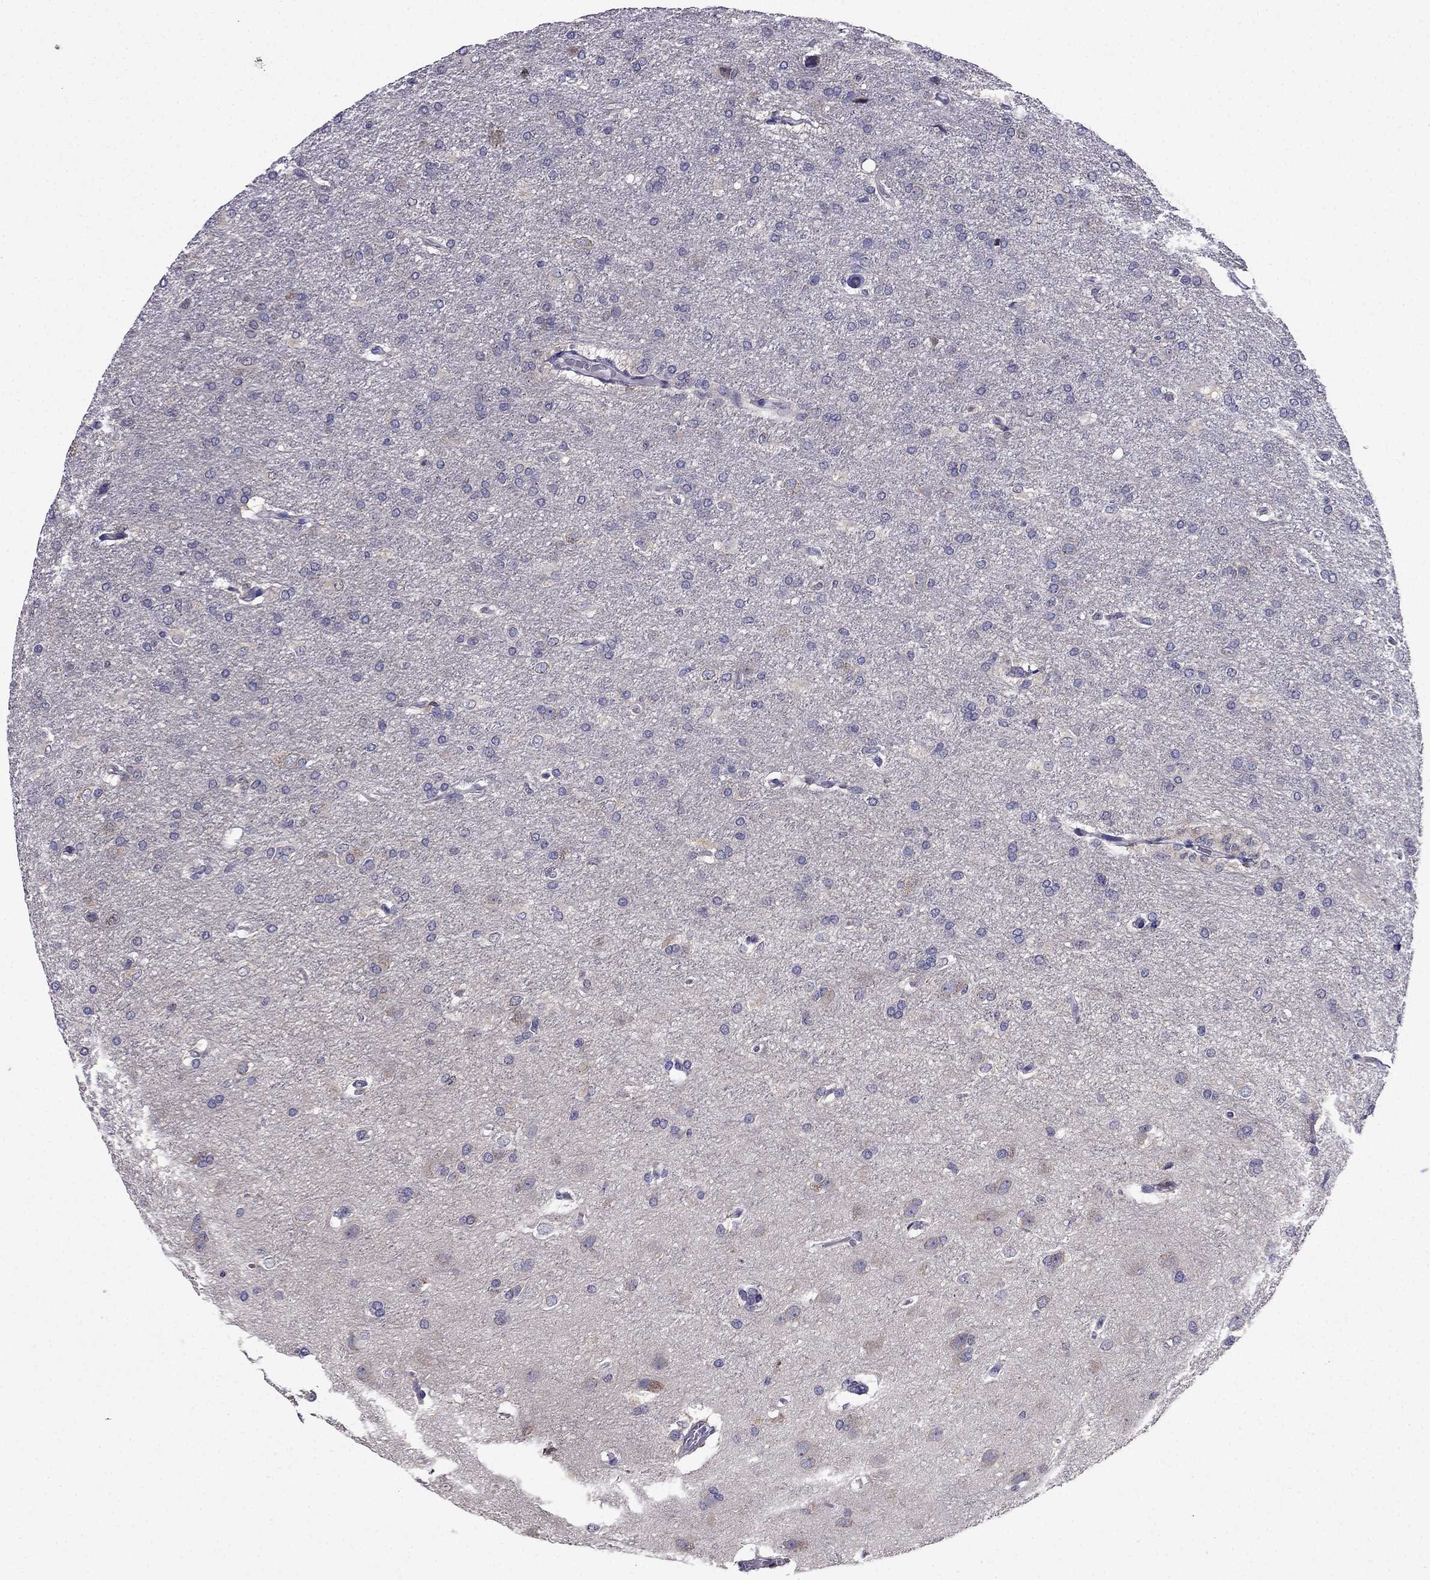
{"staining": {"intensity": "negative", "quantity": "none", "location": "none"}, "tissue": "glioma", "cell_type": "Tumor cells", "image_type": "cancer", "snomed": [{"axis": "morphology", "description": "Glioma, malignant, High grade"}, {"axis": "topography", "description": "Brain"}], "caption": "Human malignant glioma (high-grade) stained for a protein using immunohistochemistry (IHC) reveals no expression in tumor cells.", "gene": "SCNN1D", "patient": {"sex": "male", "age": 68}}